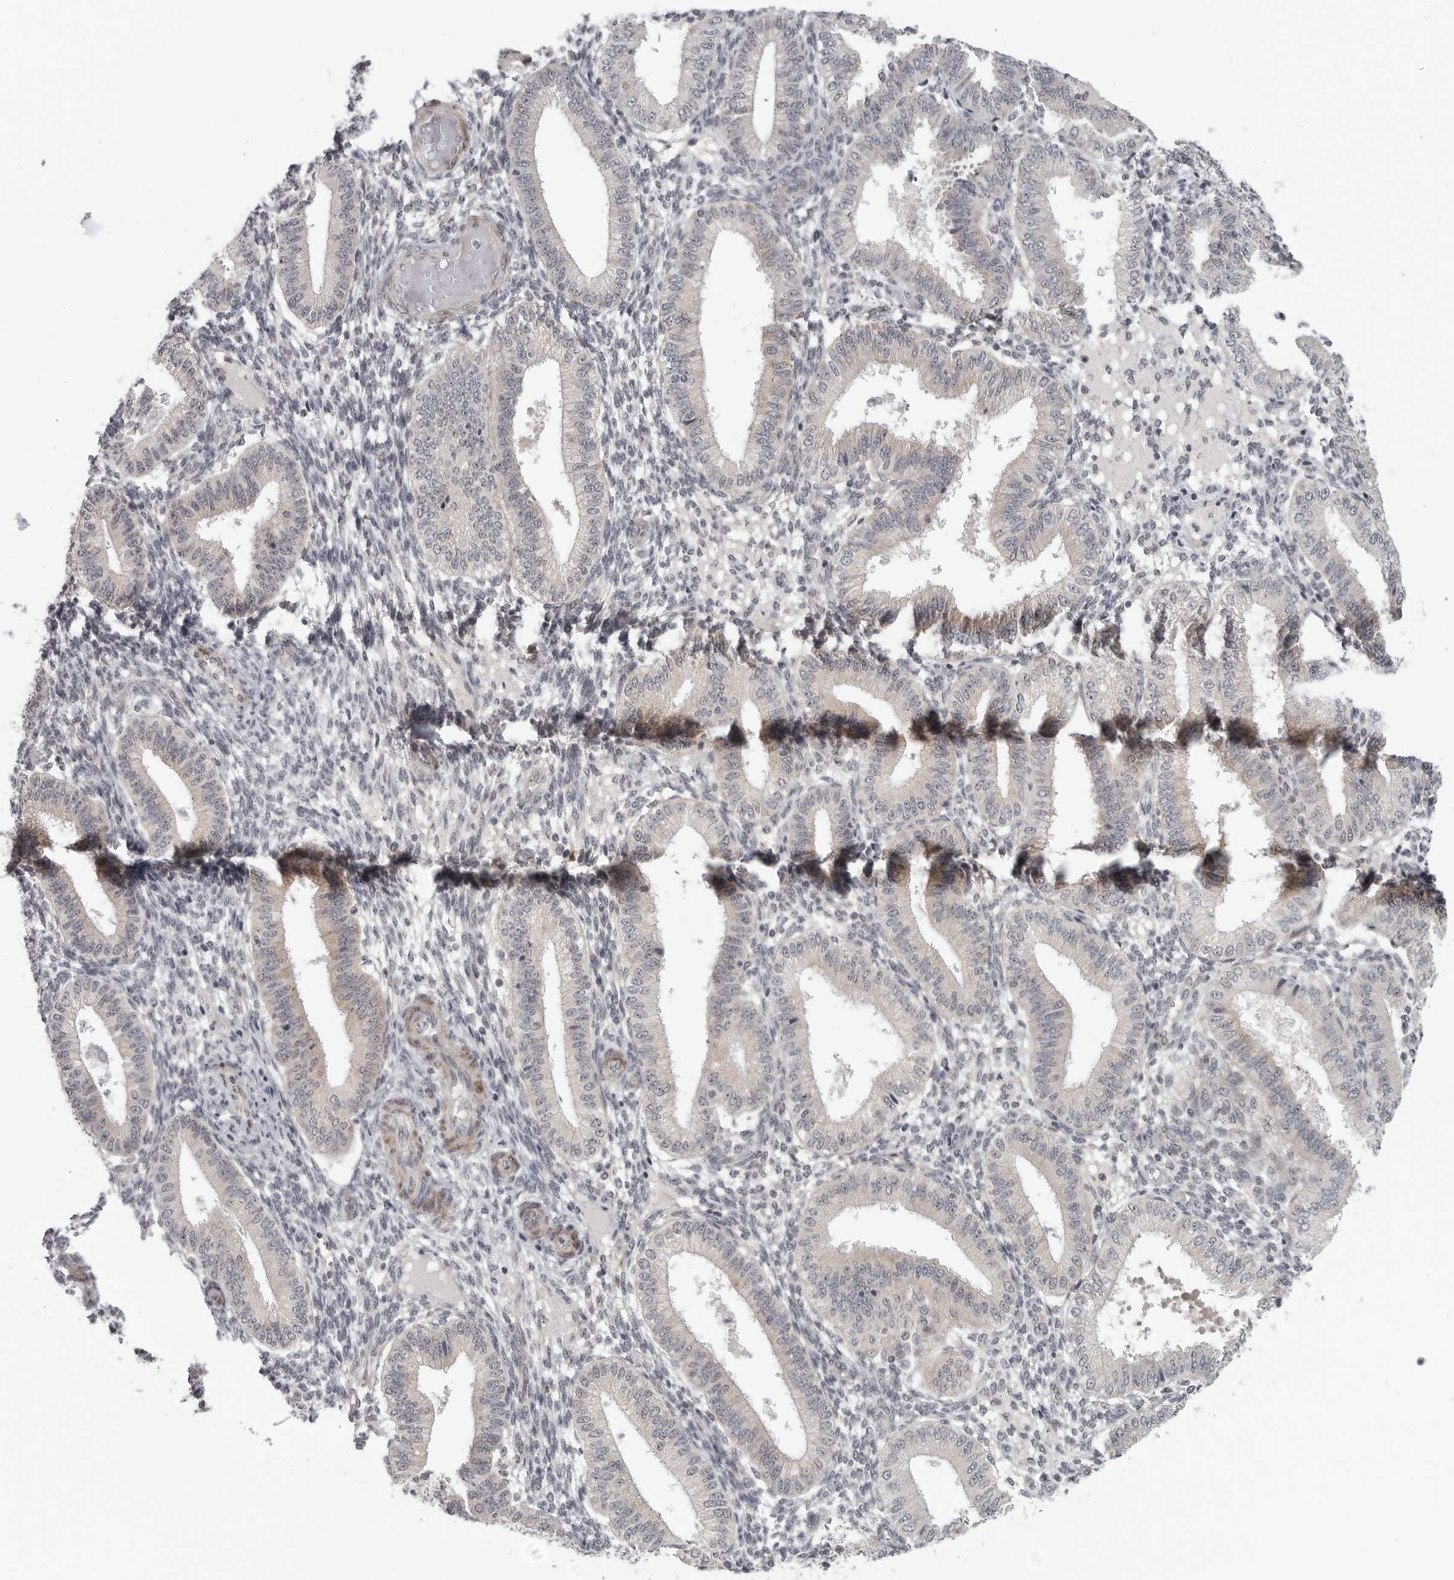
{"staining": {"intensity": "negative", "quantity": "none", "location": "none"}, "tissue": "endometrium", "cell_type": "Cells in endometrial stroma", "image_type": "normal", "snomed": [{"axis": "morphology", "description": "Normal tissue, NOS"}, {"axis": "topography", "description": "Endometrium"}], "caption": "IHC of benign human endometrium exhibits no positivity in cells in endometrial stroma. The staining was performed using DAB (3,3'-diaminobenzidine) to visualize the protein expression in brown, while the nuclei were stained in blue with hematoxylin (Magnification: 20x).", "gene": "TUT4", "patient": {"sex": "female", "age": 39}}